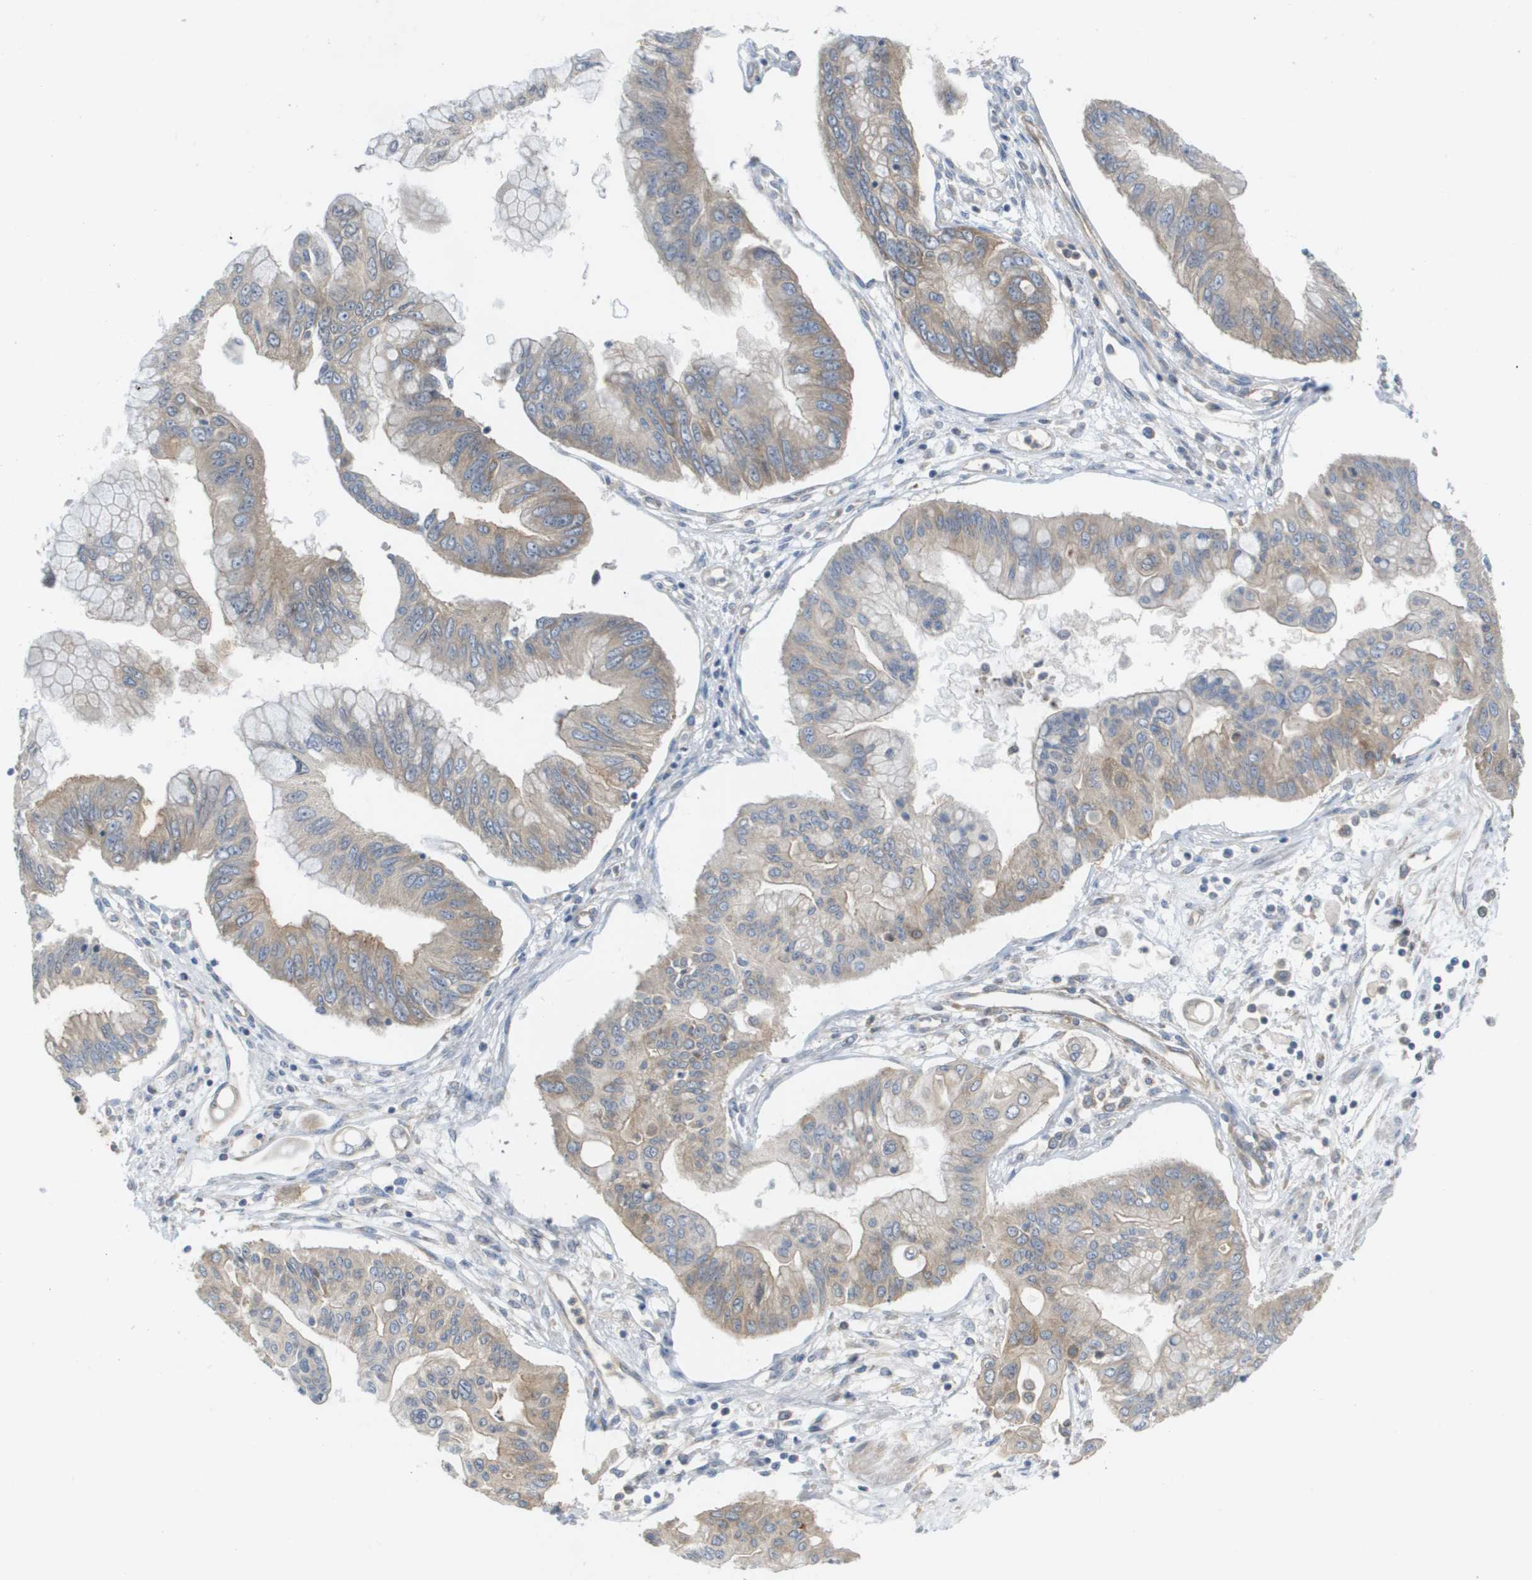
{"staining": {"intensity": "weak", "quantity": ">75%", "location": "cytoplasmic/membranous"}, "tissue": "pancreatic cancer", "cell_type": "Tumor cells", "image_type": "cancer", "snomed": [{"axis": "morphology", "description": "Adenocarcinoma, NOS"}, {"axis": "topography", "description": "Pancreas"}], "caption": "Immunohistochemistry (IHC) of pancreatic cancer (adenocarcinoma) reveals low levels of weak cytoplasmic/membranous expression in about >75% of tumor cells.", "gene": "EIF4G2", "patient": {"sex": "female", "age": 77}}